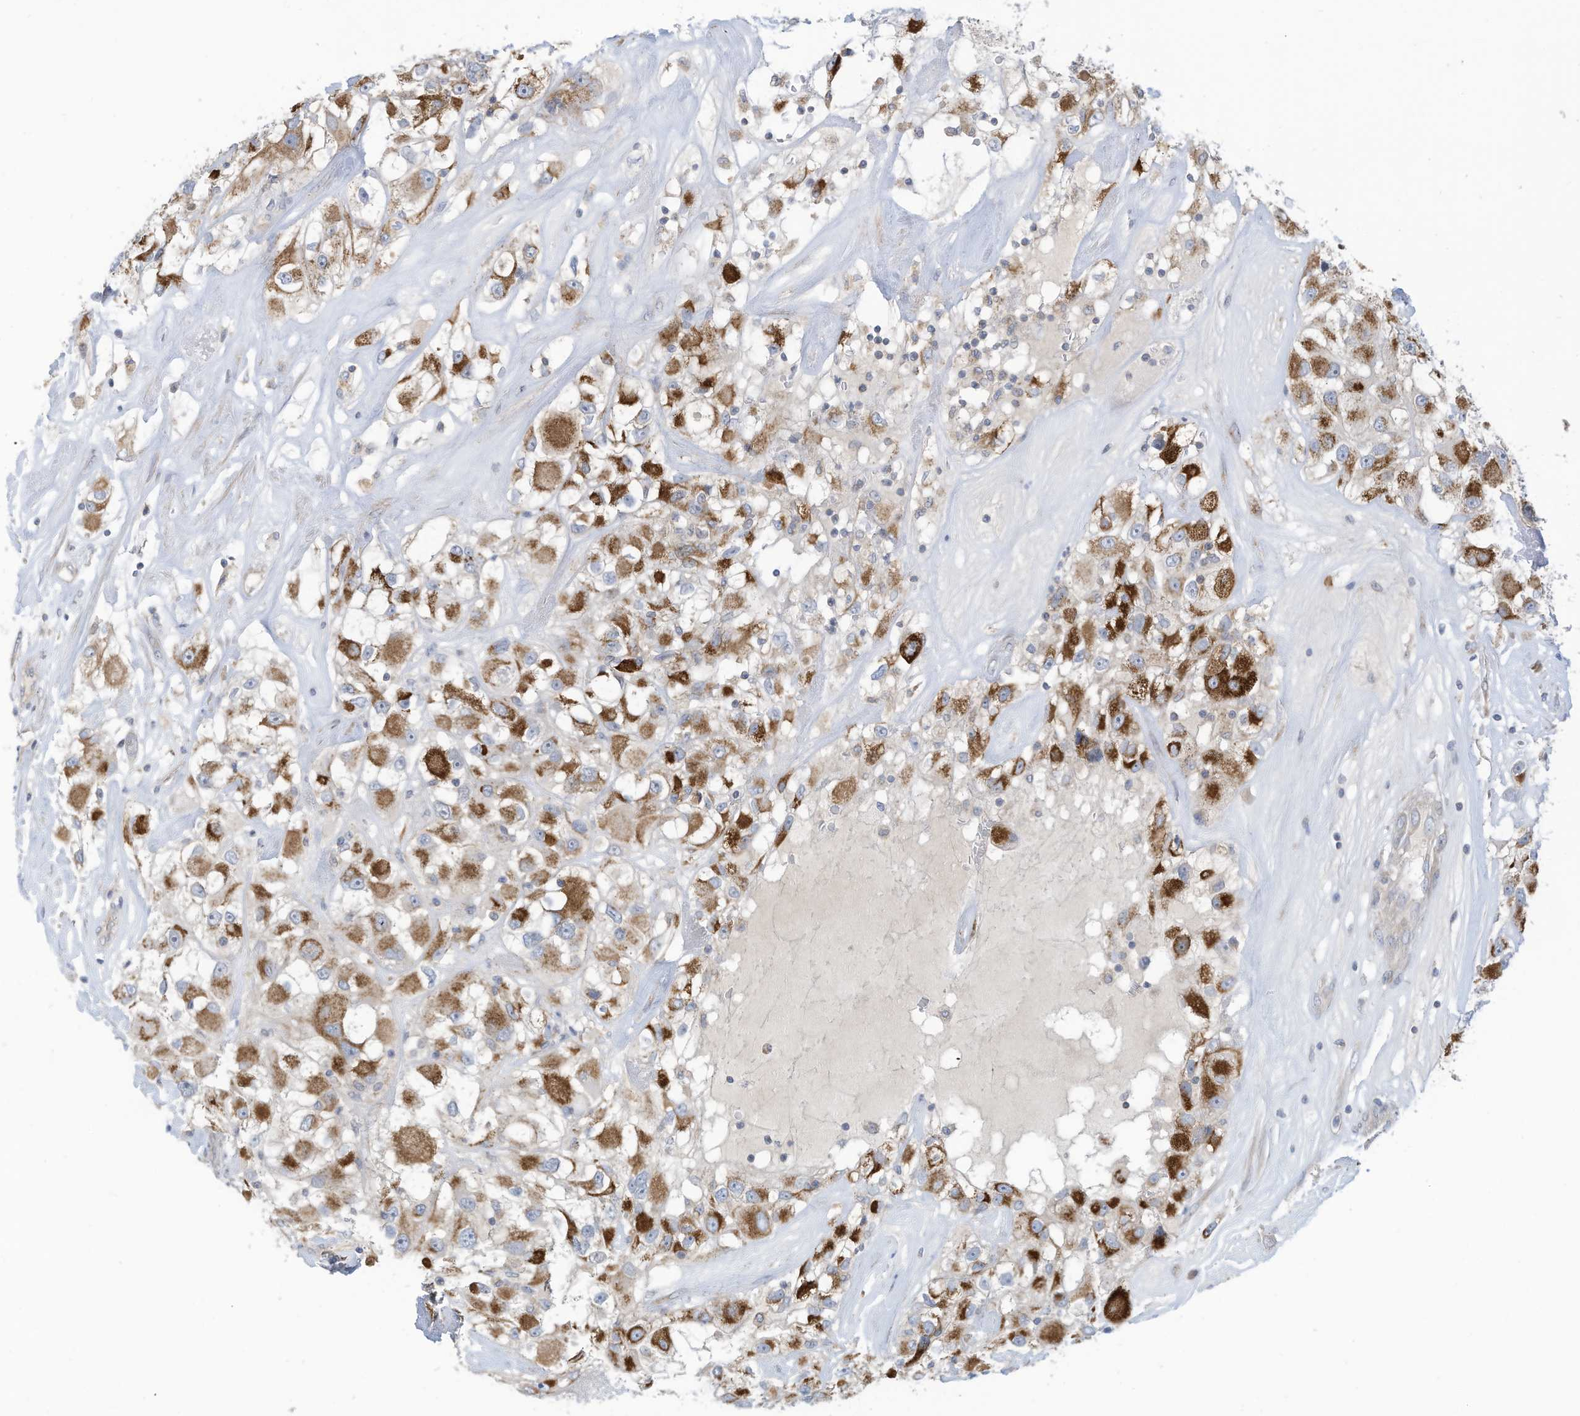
{"staining": {"intensity": "strong", "quantity": "25%-75%", "location": "cytoplasmic/membranous"}, "tissue": "renal cancer", "cell_type": "Tumor cells", "image_type": "cancer", "snomed": [{"axis": "morphology", "description": "Adenocarcinoma, NOS"}, {"axis": "topography", "description": "Kidney"}], "caption": "DAB (3,3'-diaminobenzidine) immunohistochemical staining of renal cancer shows strong cytoplasmic/membranous protein positivity in approximately 25%-75% of tumor cells. Using DAB (3,3'-diaminobenzidine) (brown) and hematoxylin (blue) stains, captured at high magnification using brightfield microscopy.", "gene": "SCGB1D2", "patient": {"sex": "female", "age": 52}}